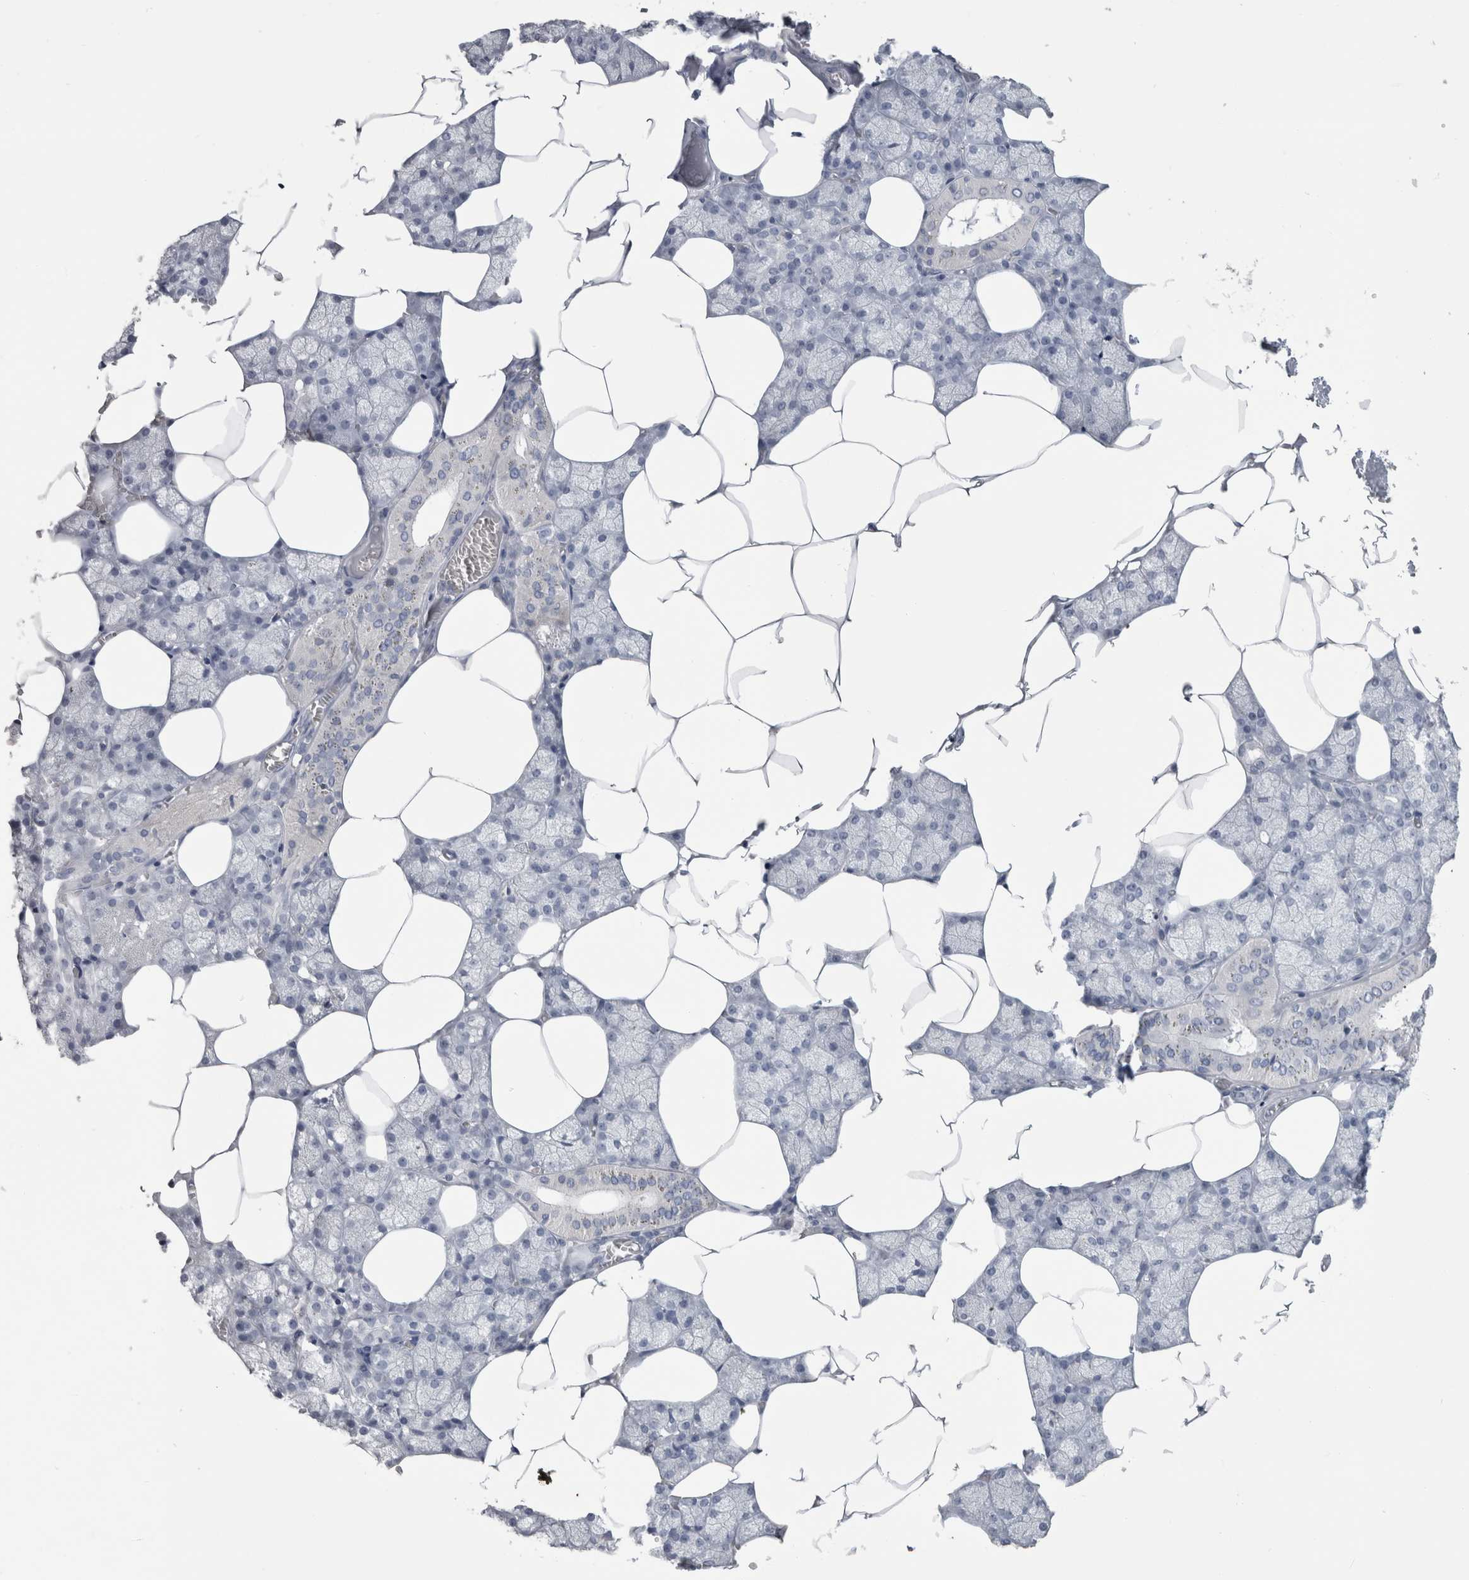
{"staining": {"intensity": "negative", "quantity": "none", "location": "none"}, "tissue": "salivary gland", "cell_type": "Glandular cells", "image_type": "normal", "snomed": [{"axis": "morphology", "description": "Normal tissue, NOS"}, {"axis": "topography", "description": "Salivary gland"}], "caption": "An image of salivary gland stained for a protein reveals no brown staining in glandular cells. (Brightfield microscopy of DAB IHC at high magnification).", "gene": "MSMB", "patient": {"sex": "male", "age": 62}}